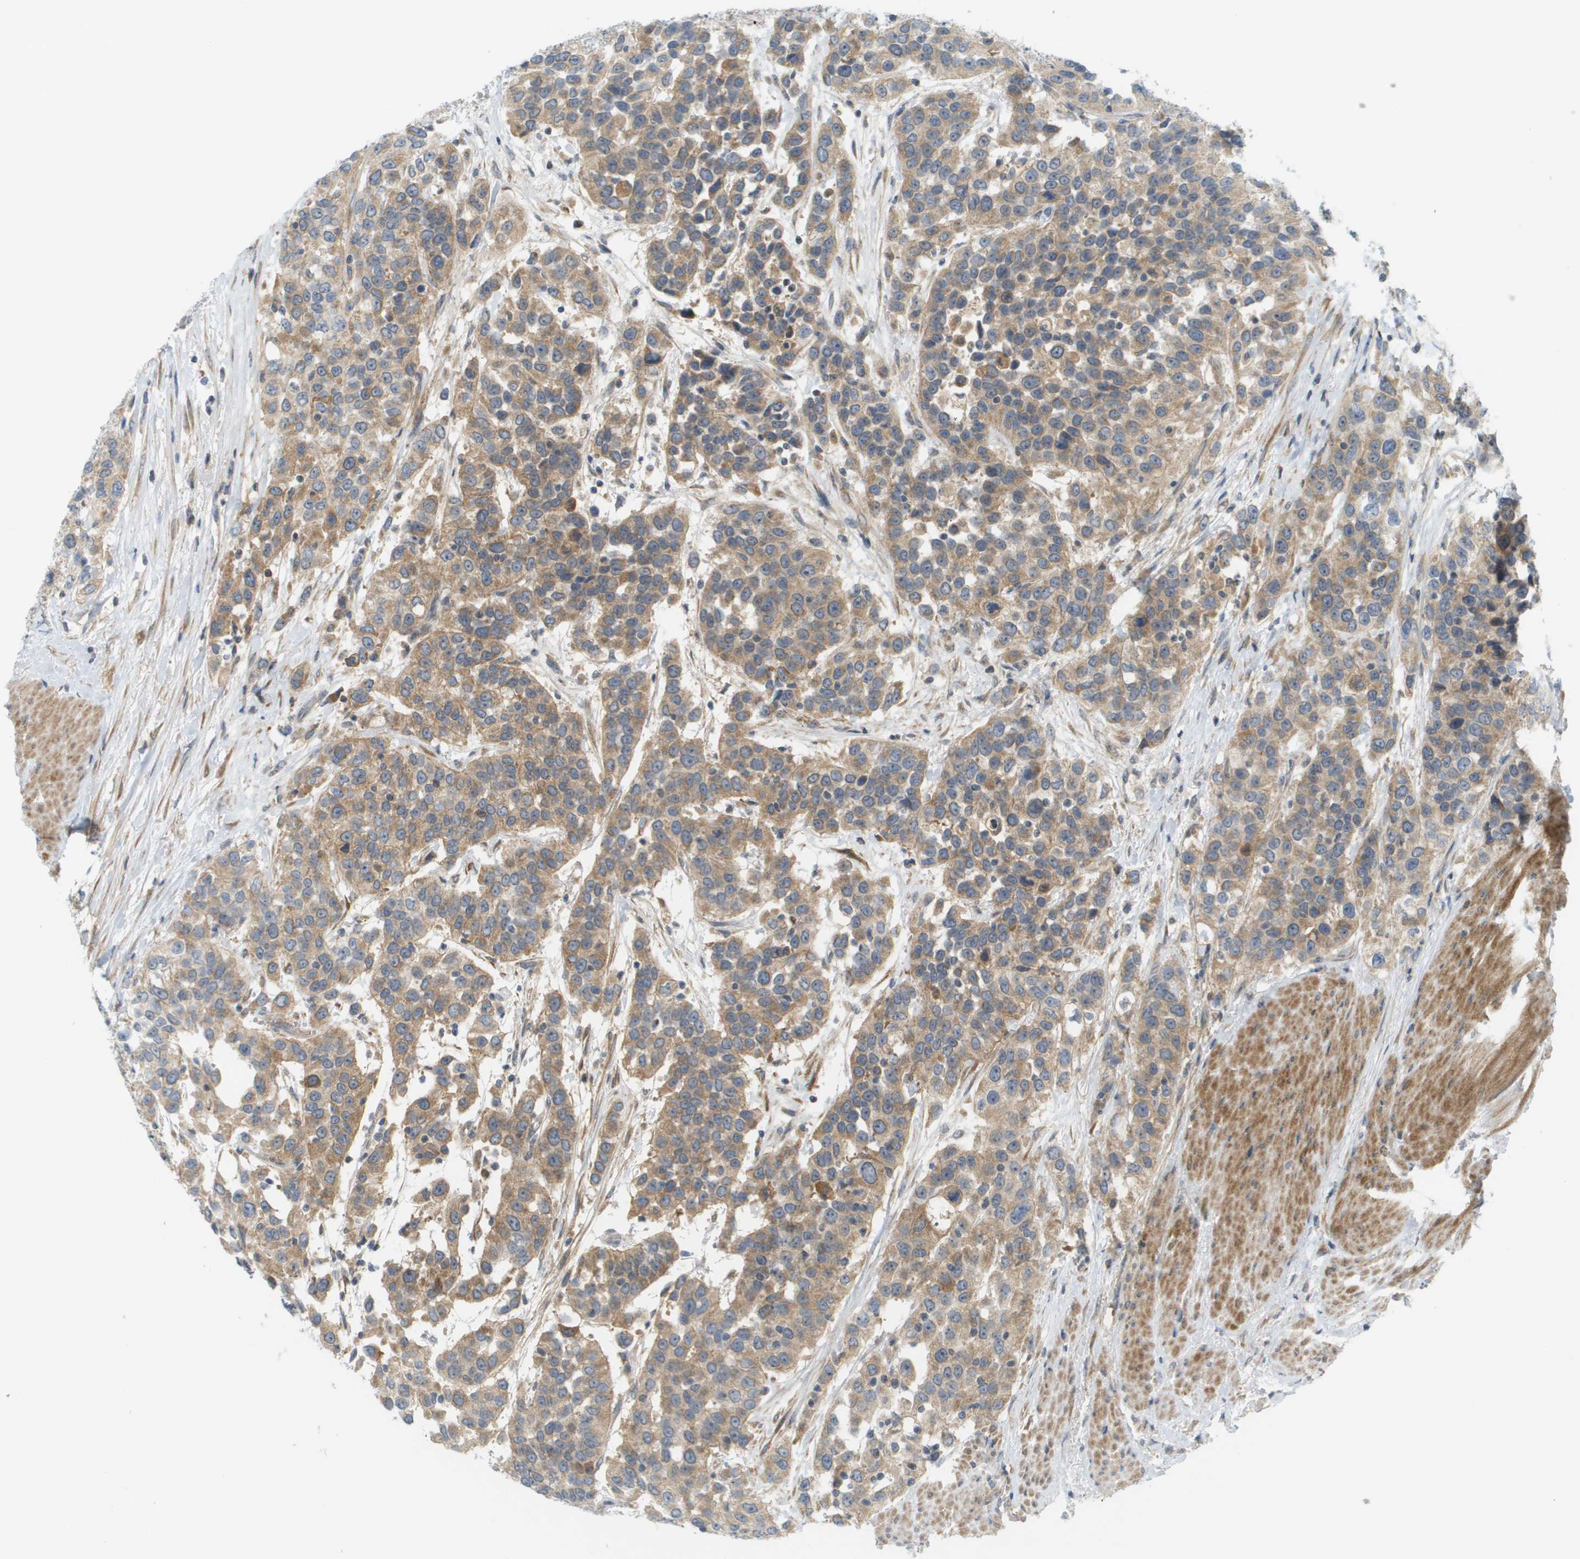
{"staining": {"intensity": "moderate", "quantity": "25%-75%", "location": "cytoplasmic/membranous"}, "tissue": "urothelial cancer", "cell_type": "Tumor cells", "image_type": "cancer", "snomed": [{"axis": "morphology", "description": "Urothelial carcinoma, High grade"}, {"axis": "topography", "description": "Urinary bladder"}], "caption": "Immunohistochemistry (IHC) of urothelial cancer shows medium levels of moderate cytoplasmic/membranous positivity in about 25%-75% of tumor cells.", "gene": "PROC", "patient": {"sex": "female", "age": 80}}